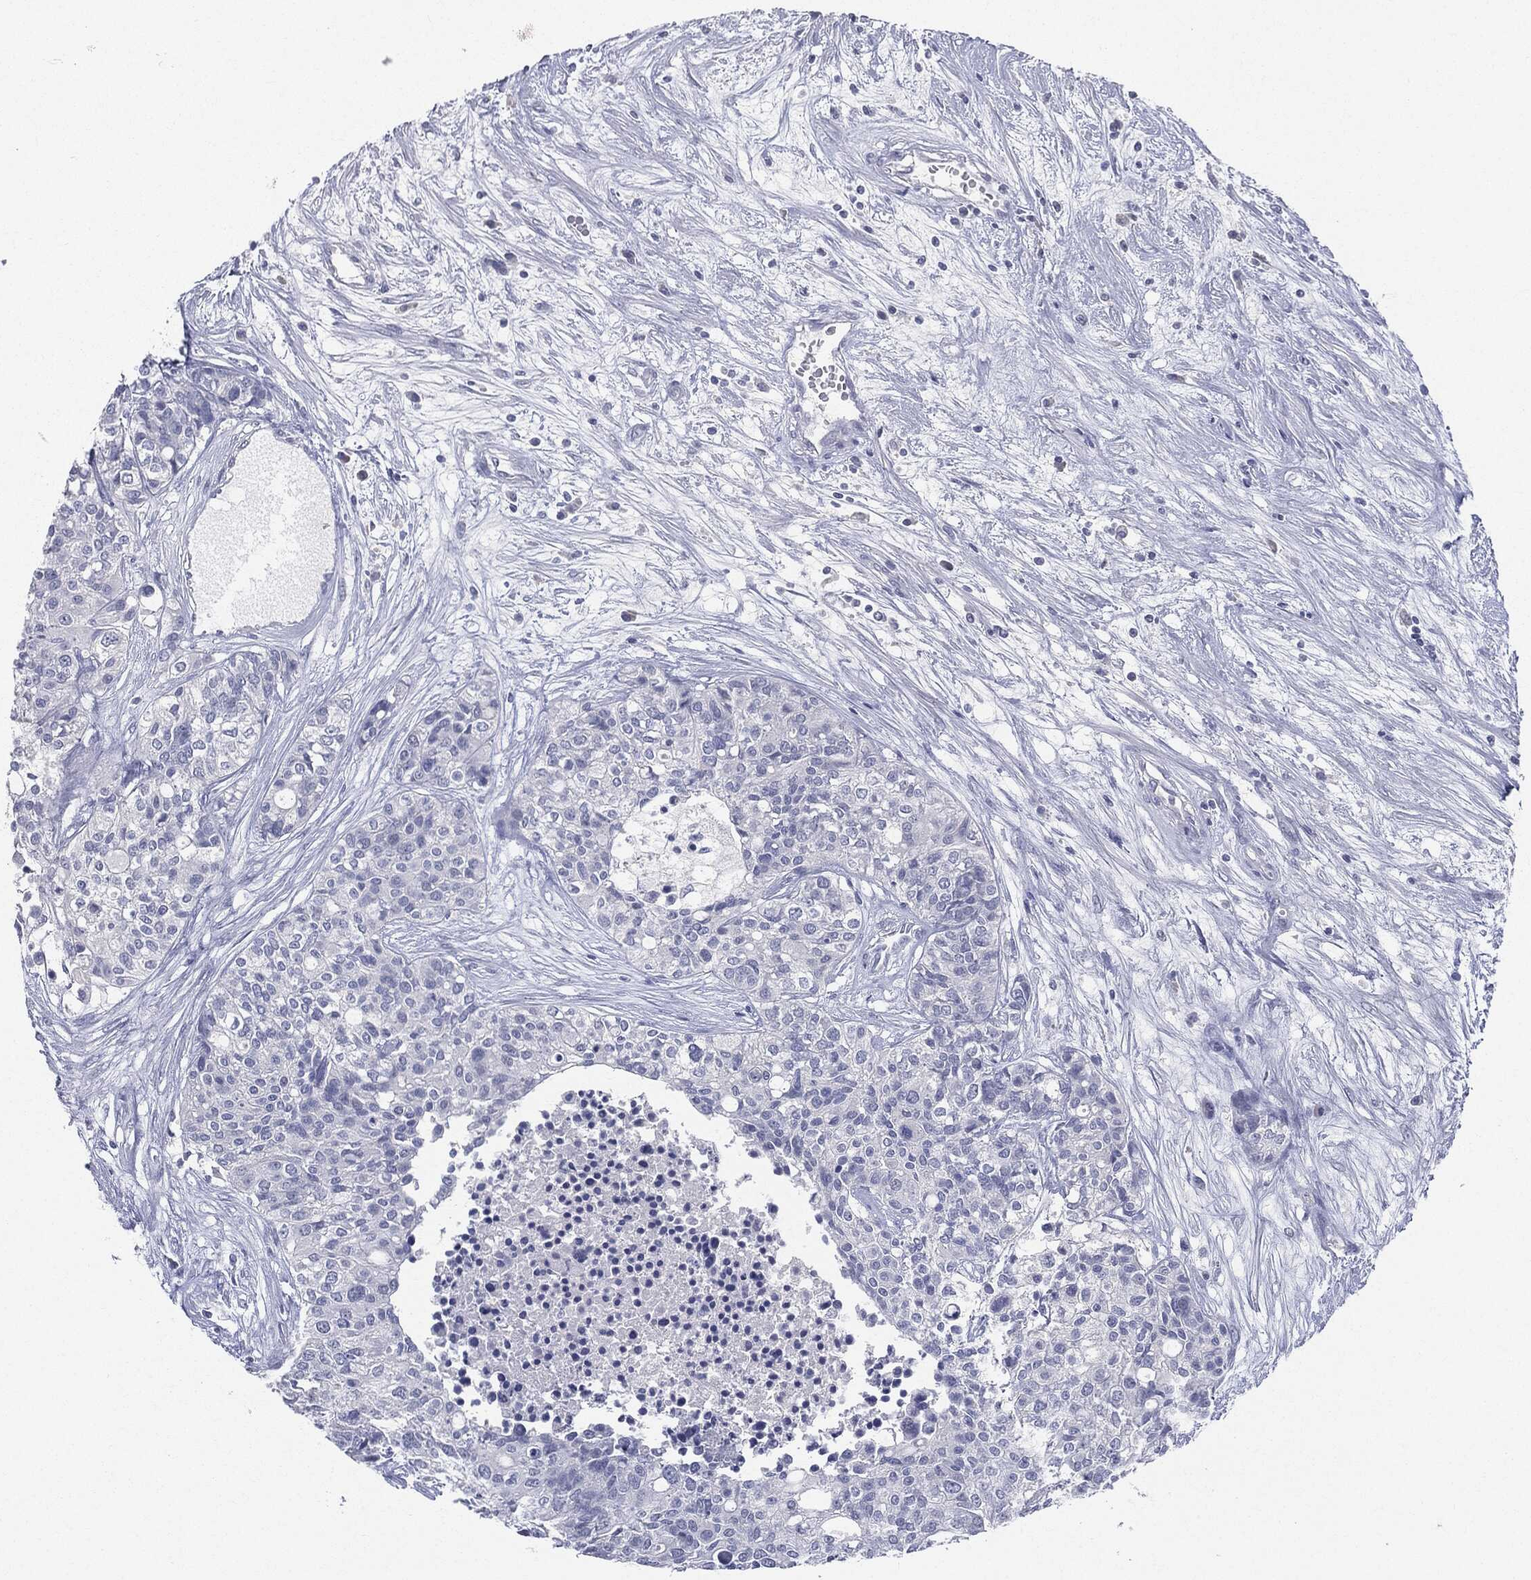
{"staining": {"intensity": "negative", "quantity": "none", "location": "none"}, "tissue": "carcinoid", "cell_type": "Tumor cells", "image_type": "cancer", "snomed": [{"axis": "morphology", "description": "Carcinoid, malignant, NOS"}, {"axis": "topography", "description": "Colon"}], "caption": "Tumor cells are negative for brown protein staining in malignant carcinoid.", "gene": "CGB1", "patient": {"sex": "male", "age": 81}}